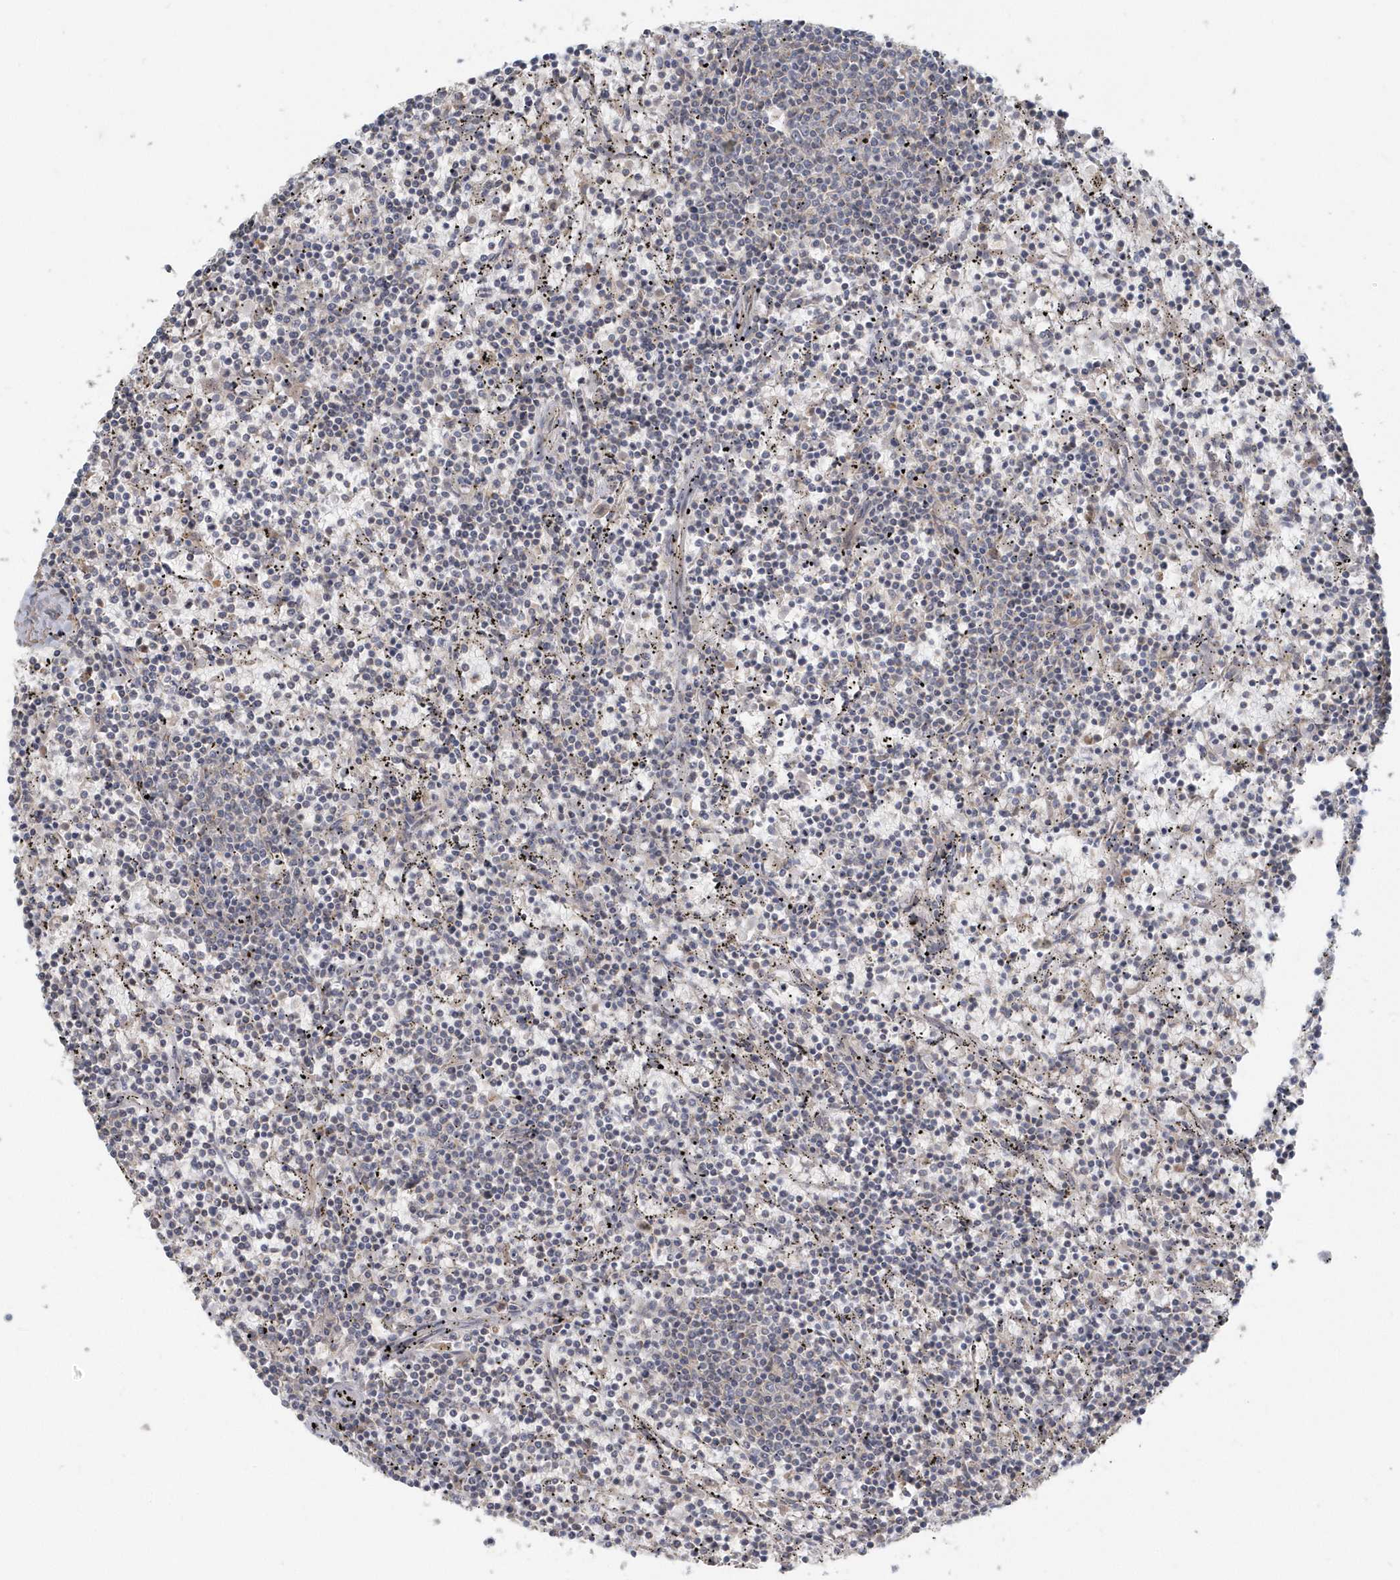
{"staining": {"intensity": "negative", "quantity": "none", "location": "none"}, "tissue": "lymphoma", "cell_type": "Tumor cells", "image_type": "cancer", "snomed": [{"axis": "morphology", "description": "Malignant lymphoma, non-Hodgkin's type, Low grade"}, {"axis": "topography", "description": "Spleen"}], "caption": "Lymphoma stained for a protein using immunohistochemistry reveals no expression tumor cells.", "gene": "NAPB", "patient": {"sex": "female", "age": 50}}